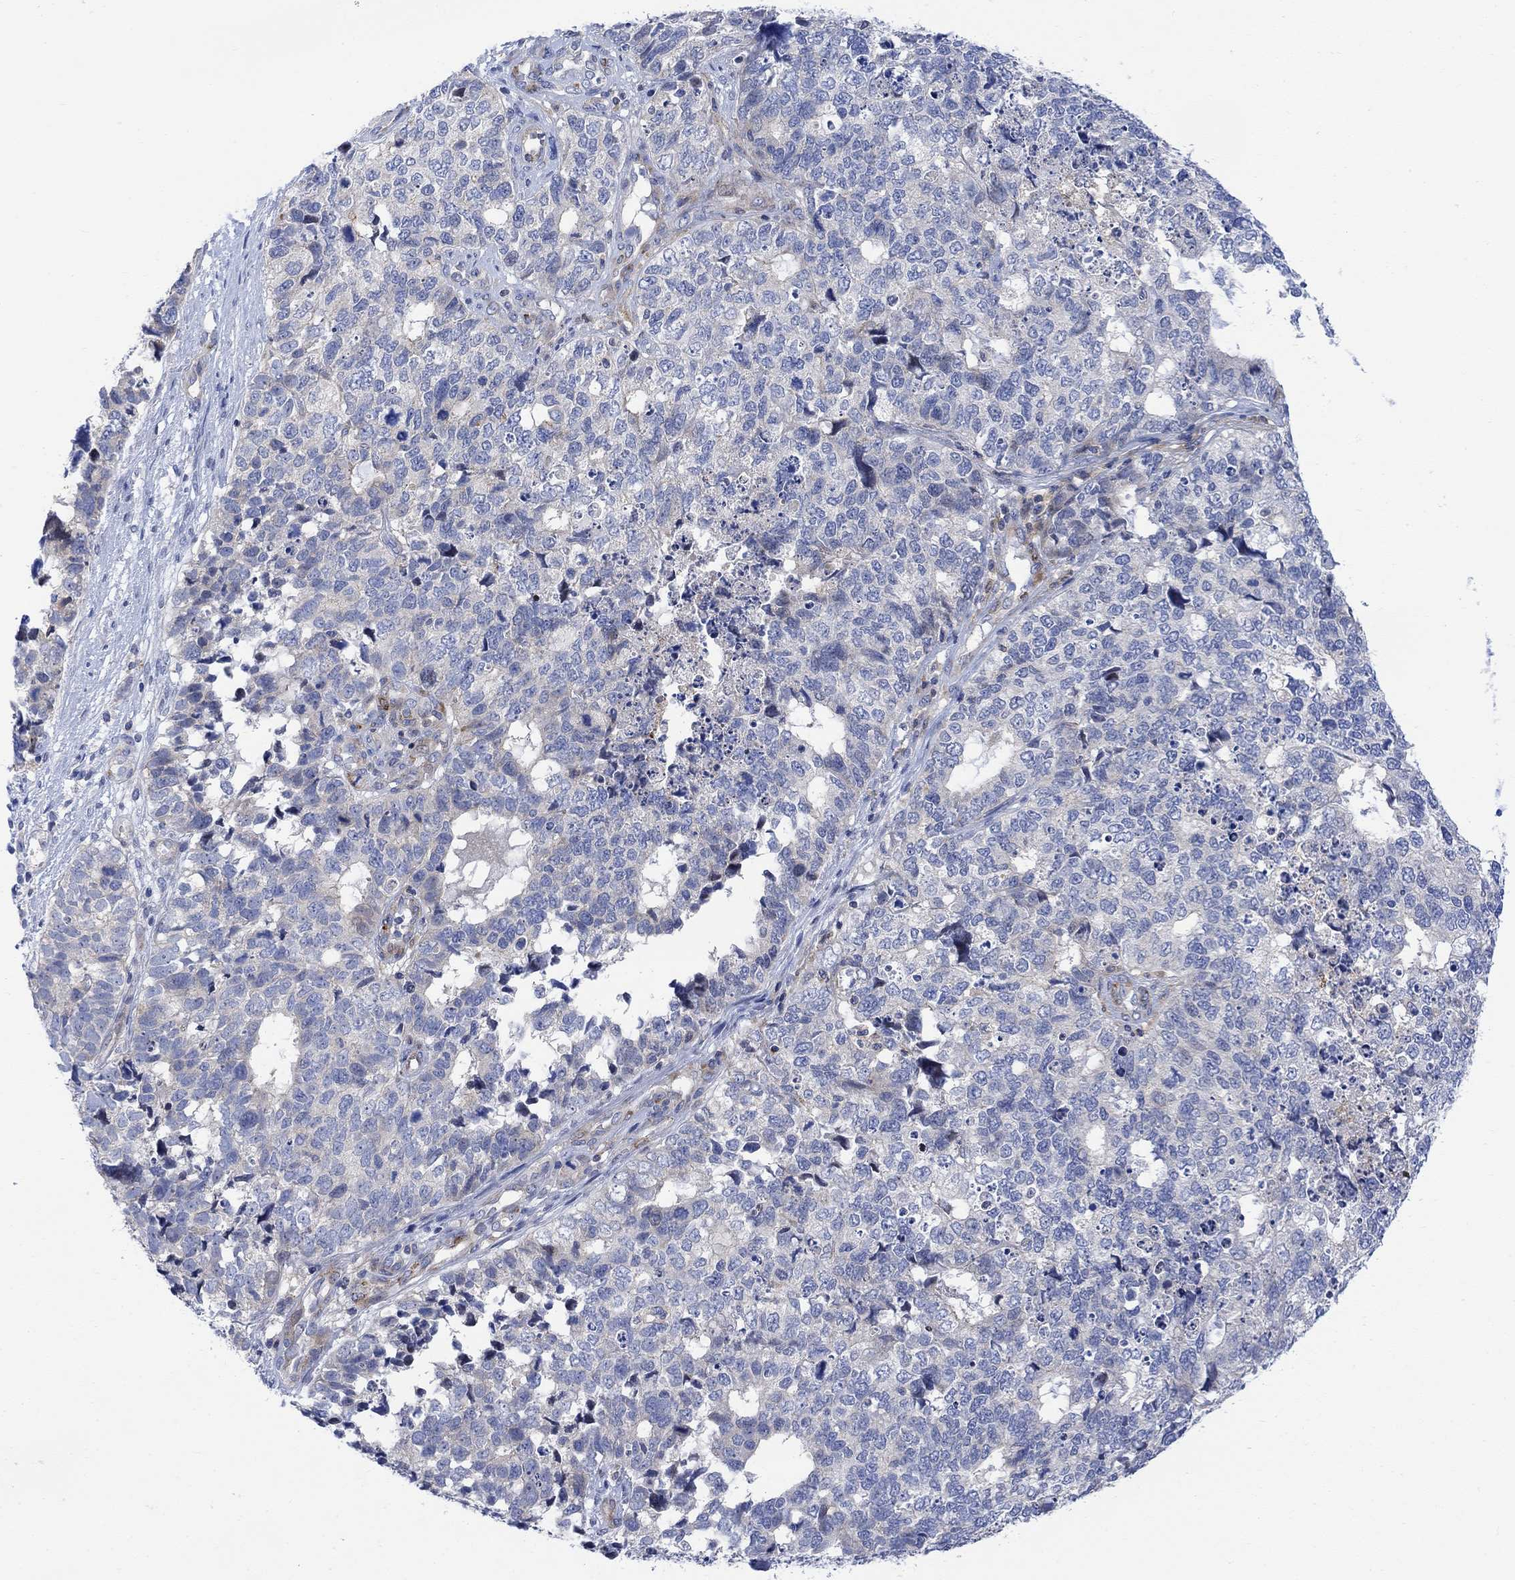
{"staining": {"intensity": "negative", "quantity": "none", "location": "none"}, "tissue": "cervical cancer", "cell_type": "Tumor cells", "image_type": "cancer", "snomed": [{"axis": "morphology", "description": "Squamous cell carcinoma, NOS"}, {"axis": "topography", "description": "Cervix"}], "caption": "Protein analysis of squamous cell carcinoma (cervical) demonstrates no significant positivity in tumor cells.", "gene": "ARSK", "patient": {"sex": "female", "age": 63}}